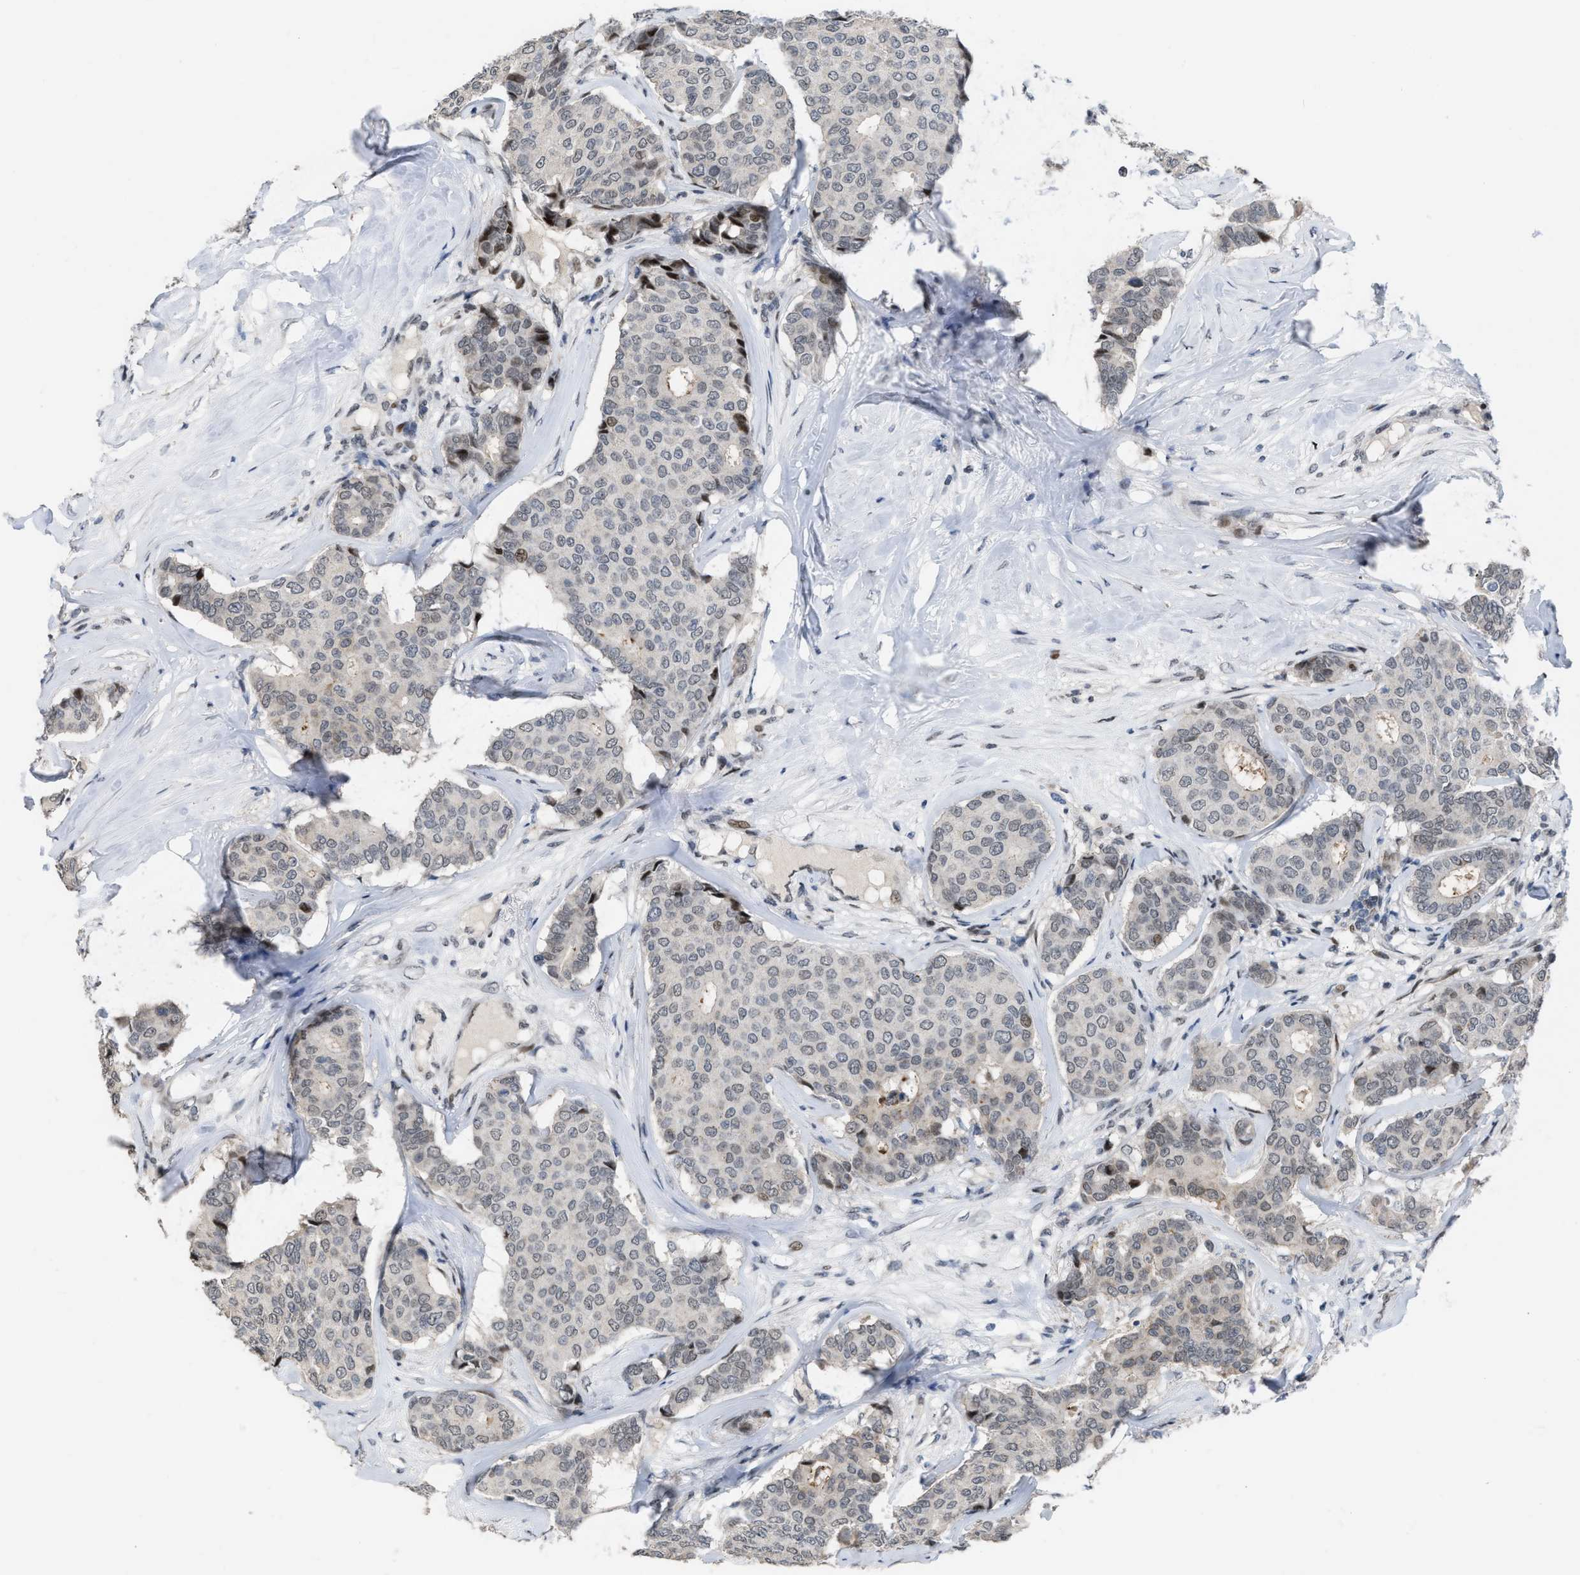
{"staining": {"intensity": "weak", "quantity": "<25%", "location": "nuclear"}, "tissue": "breast cancer", "cell_type": "Tumor cells", "image_type": "cancer", "snomed": [{"axis": "morphology", "description": "Duct carcinoma"}, {"axis": "topography", "description": "Breast"}], "caption": "Immunohistochemical staining of breast invasive ductal carcinoma reveals no significant staining in tumor cells. (DAB (3,3'-diaminobenzidine) IHC with hematoxylin counter stain).", "gene": "SETDB1", "patient": {"sex": "female", "age": 75}}